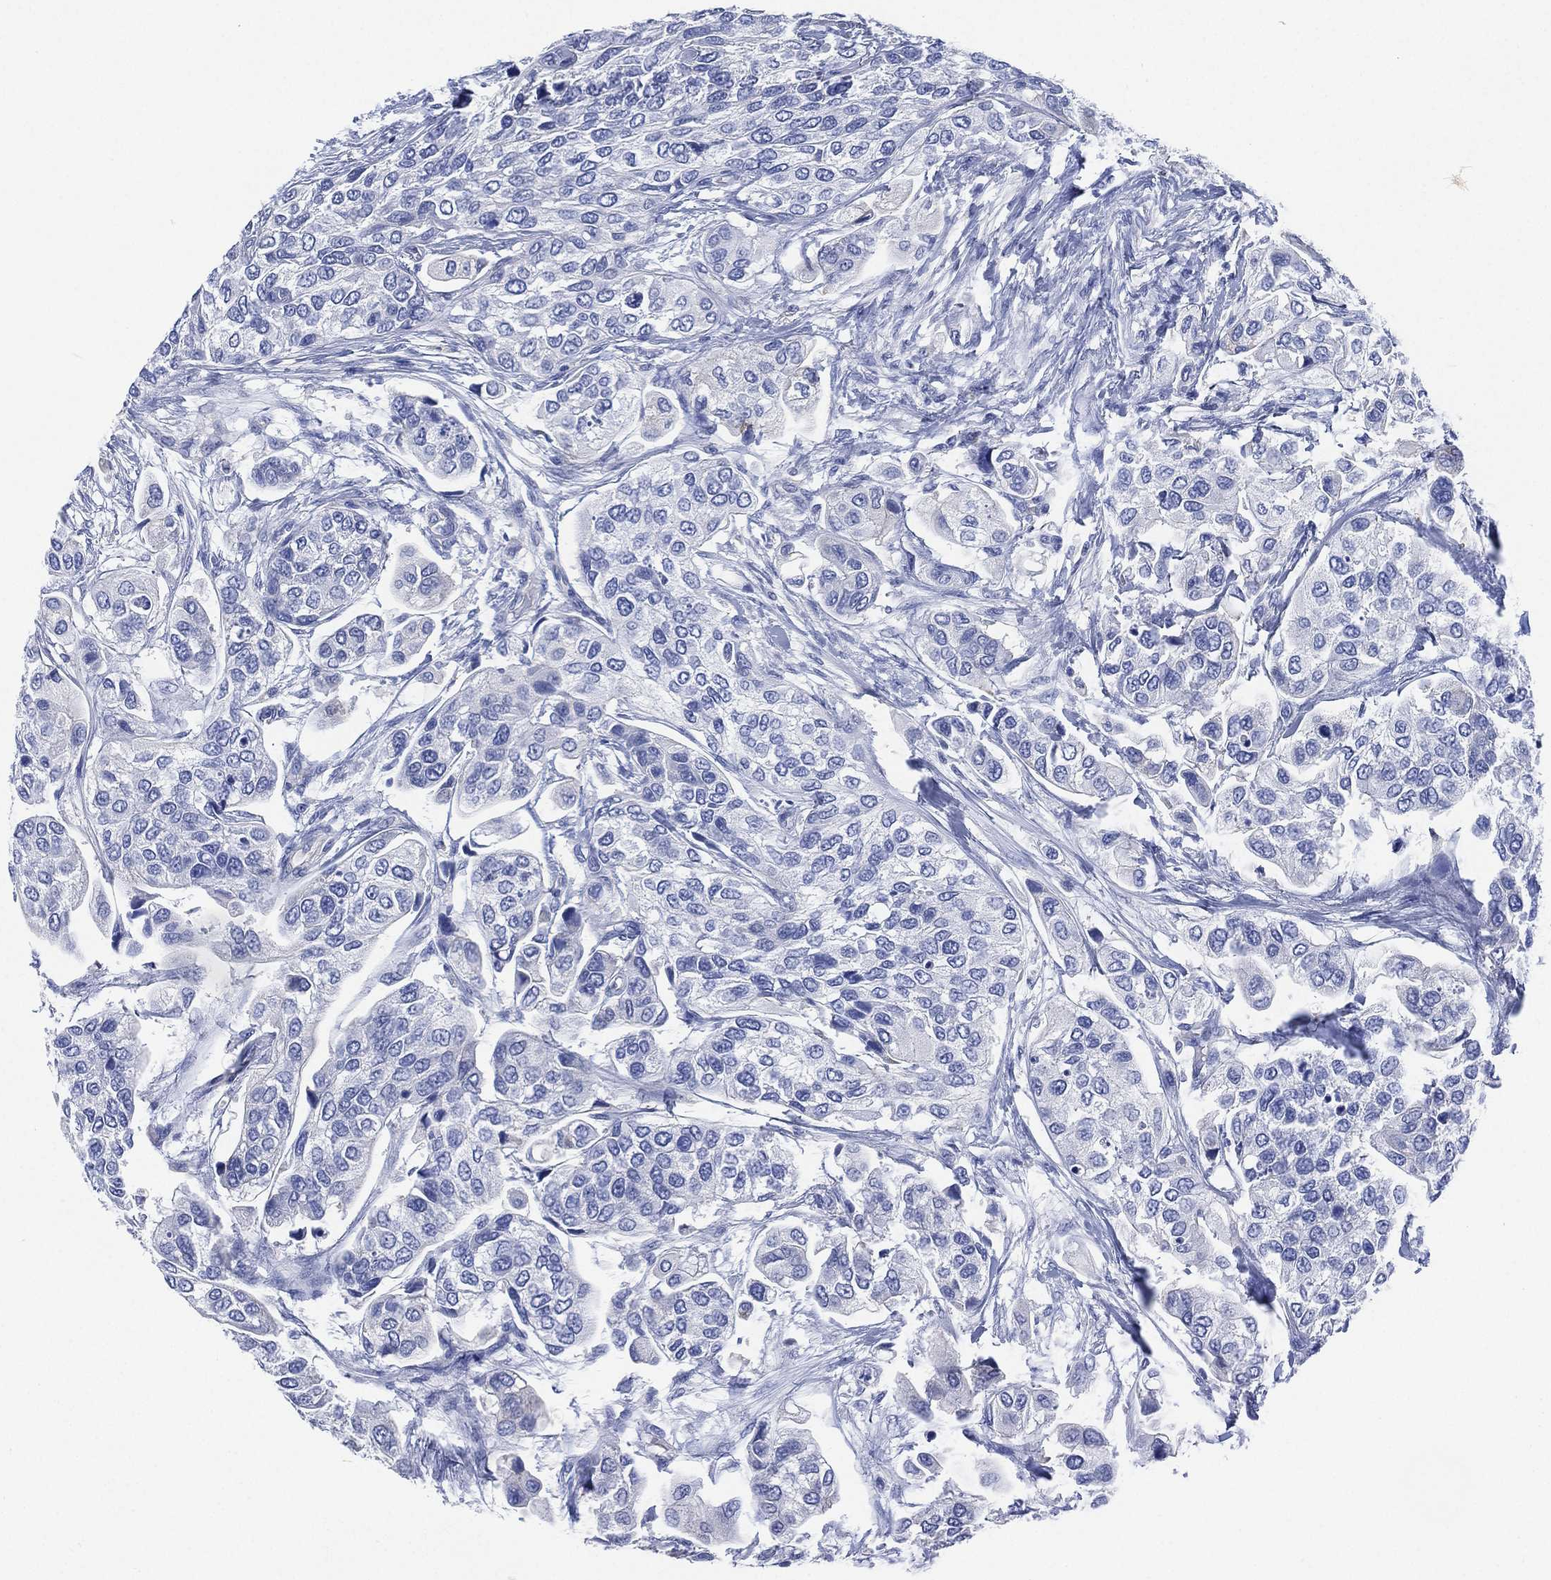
{"staining": {"intensity": "negative", "quantity": "none", "location": "none"}, "tissue": "urothelial cancer", "cell_type": "Tumor cells", "image_type": "cancer", "snomed": [{"axis": "morphology", "description": "Urothelial carcinoma, High grade"}, {"axis": "topography", "description": "Urinary bladder"}], "caption": "An IHC photomicrograph of high-grade urothelial carcinoma is shown. There is no staining in tumor cells of high-grade urothelial carcinoma. (DAB (3,3'-diaminobenzidine) IHC, high magnification).", "gene": "CCDC70", "patient": {"sex": "male", "age": 77}}